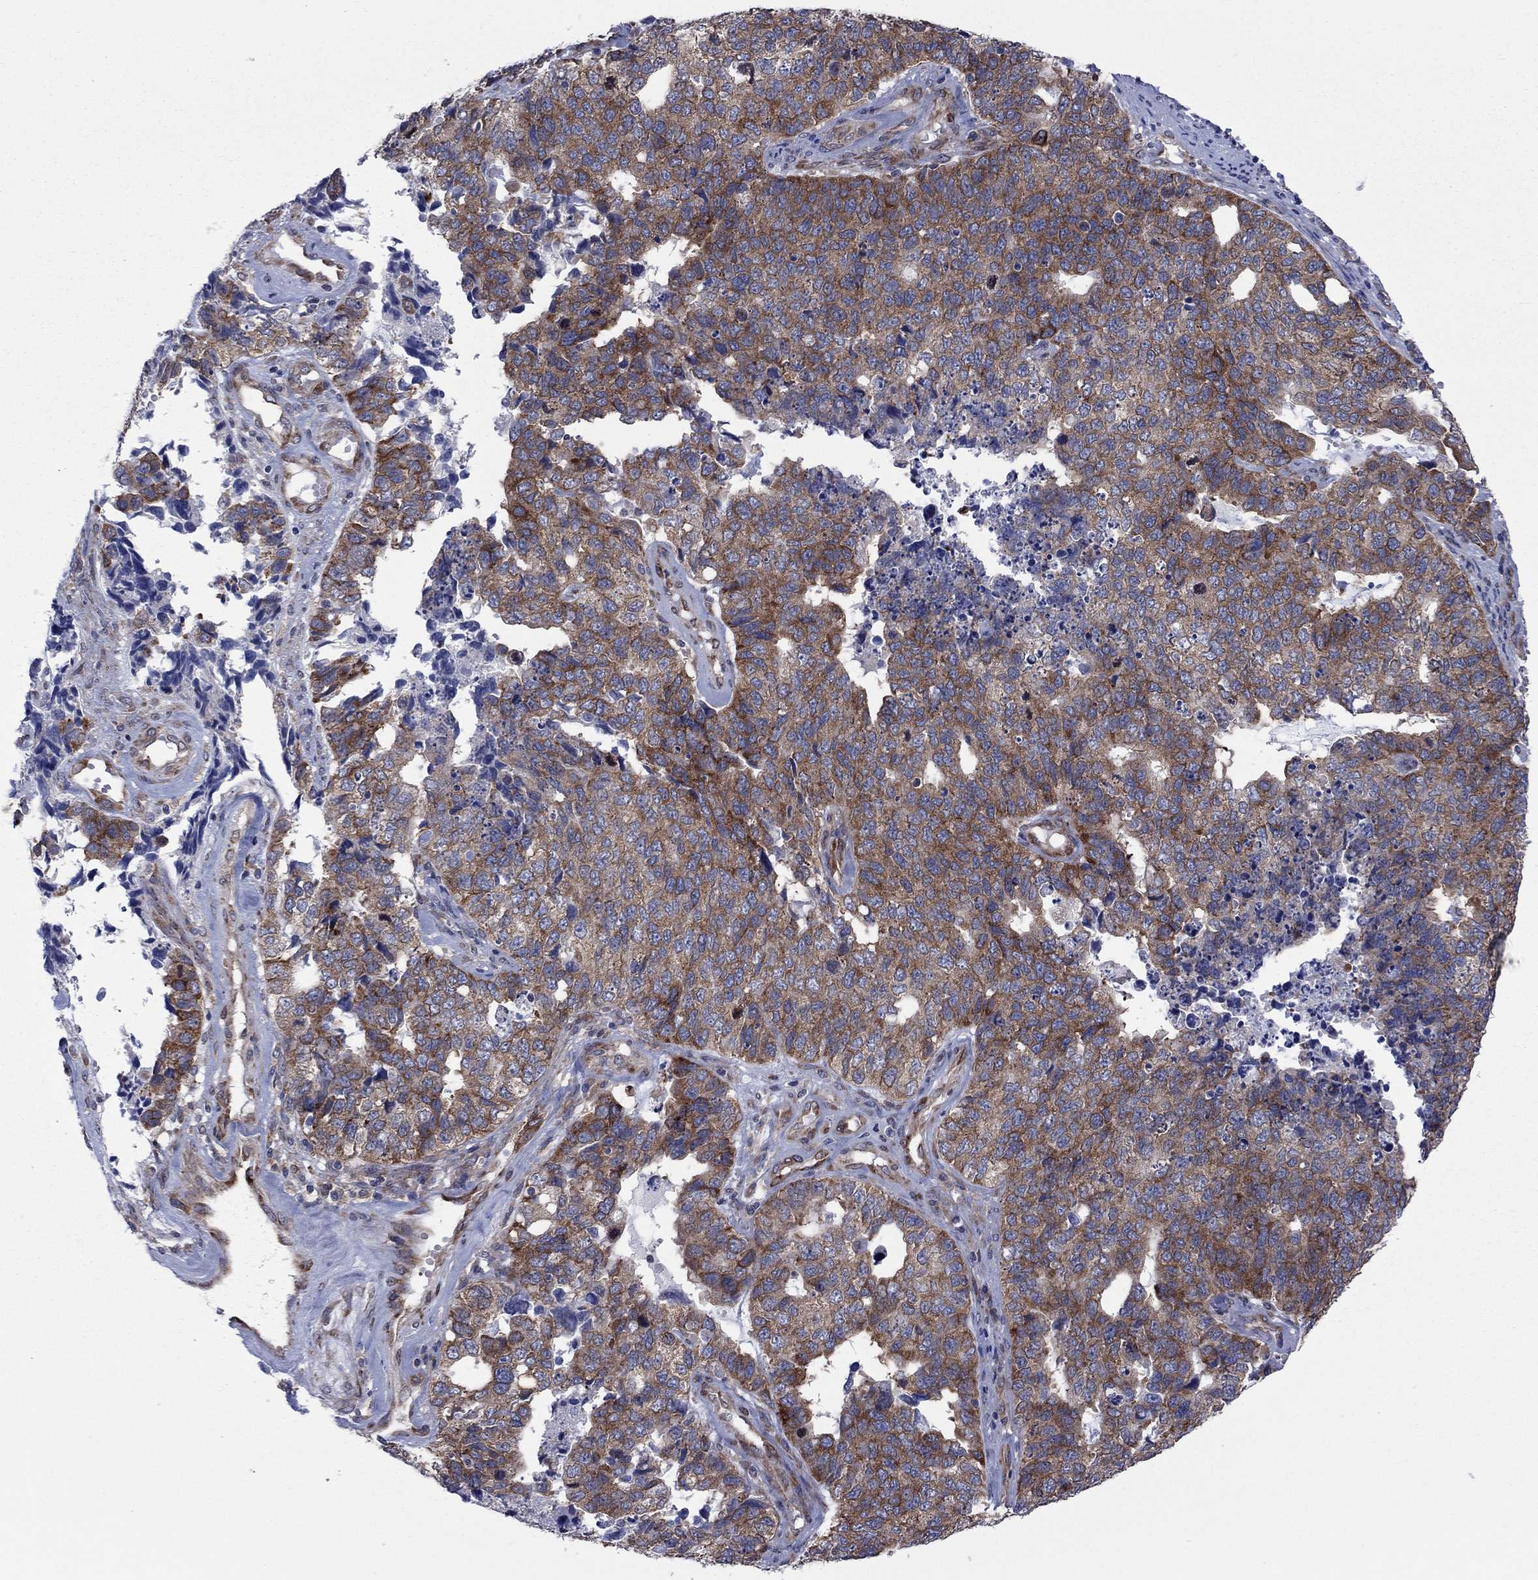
{"staining": {"intensity": "strong", "quantity": "<25%", "location": "cytoplasmic/membranous"}, "tissue": "cervical cancer", "cell_type": "Tumor cells", "image_type": "cancer", "snomed": [{"axis": "morphology", "description": "Squamous cell carcinoma, NOS"}, {"axis": "topography", "description": "Cervix"}], "caption": "Cervical squamous cell carcinoma tissue exhibits strong cytoplasmic/membranous expression in about <25% of tumor cells Nuclei are stained in blue.", "gene": "GPR155", "patient": {"sex": "female", "age": 63}}